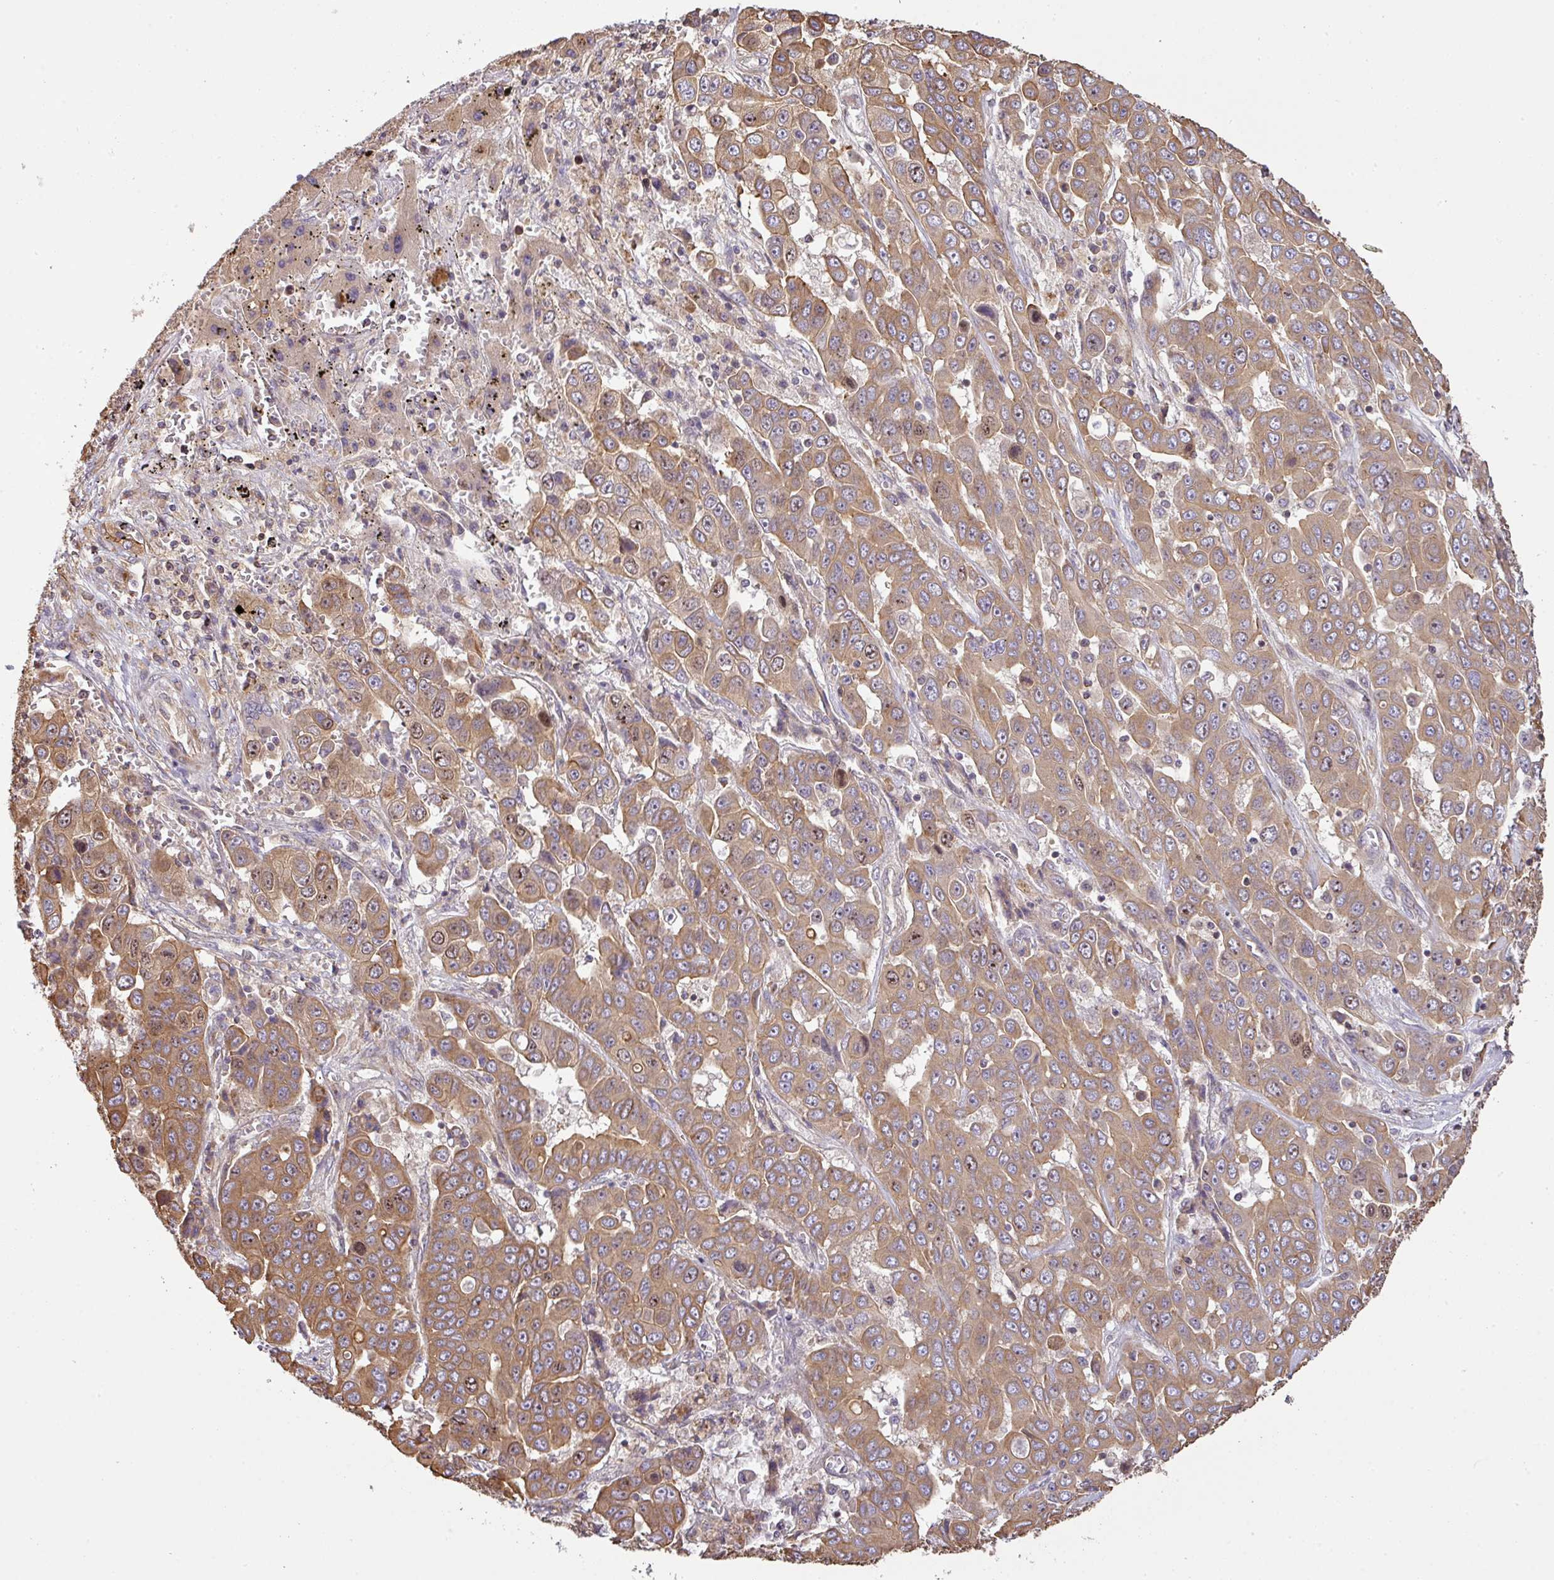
{"staining": {"intensity": "moderate", "quantity": ">75%", "location": "cytoplasmic/membranous,nuclear"}, "tissue": "liver cancer", "cell_type": "Tumor cells", "image_type": "cancer", "snomed": [{"axis": "morphology", "description": "Cholangiocarcinoma"}, {"axis": "topography", "description": "Liver"}], "caption": "Liver cholangiocarcinoma was stained to show a protein in brown. There is medium levels of moderate cytoplasmic/membranous and nuclear staining in about >75% of tumor cells.", "gene": "VENTX", "patient": {"sex": "female", "age": 52}}